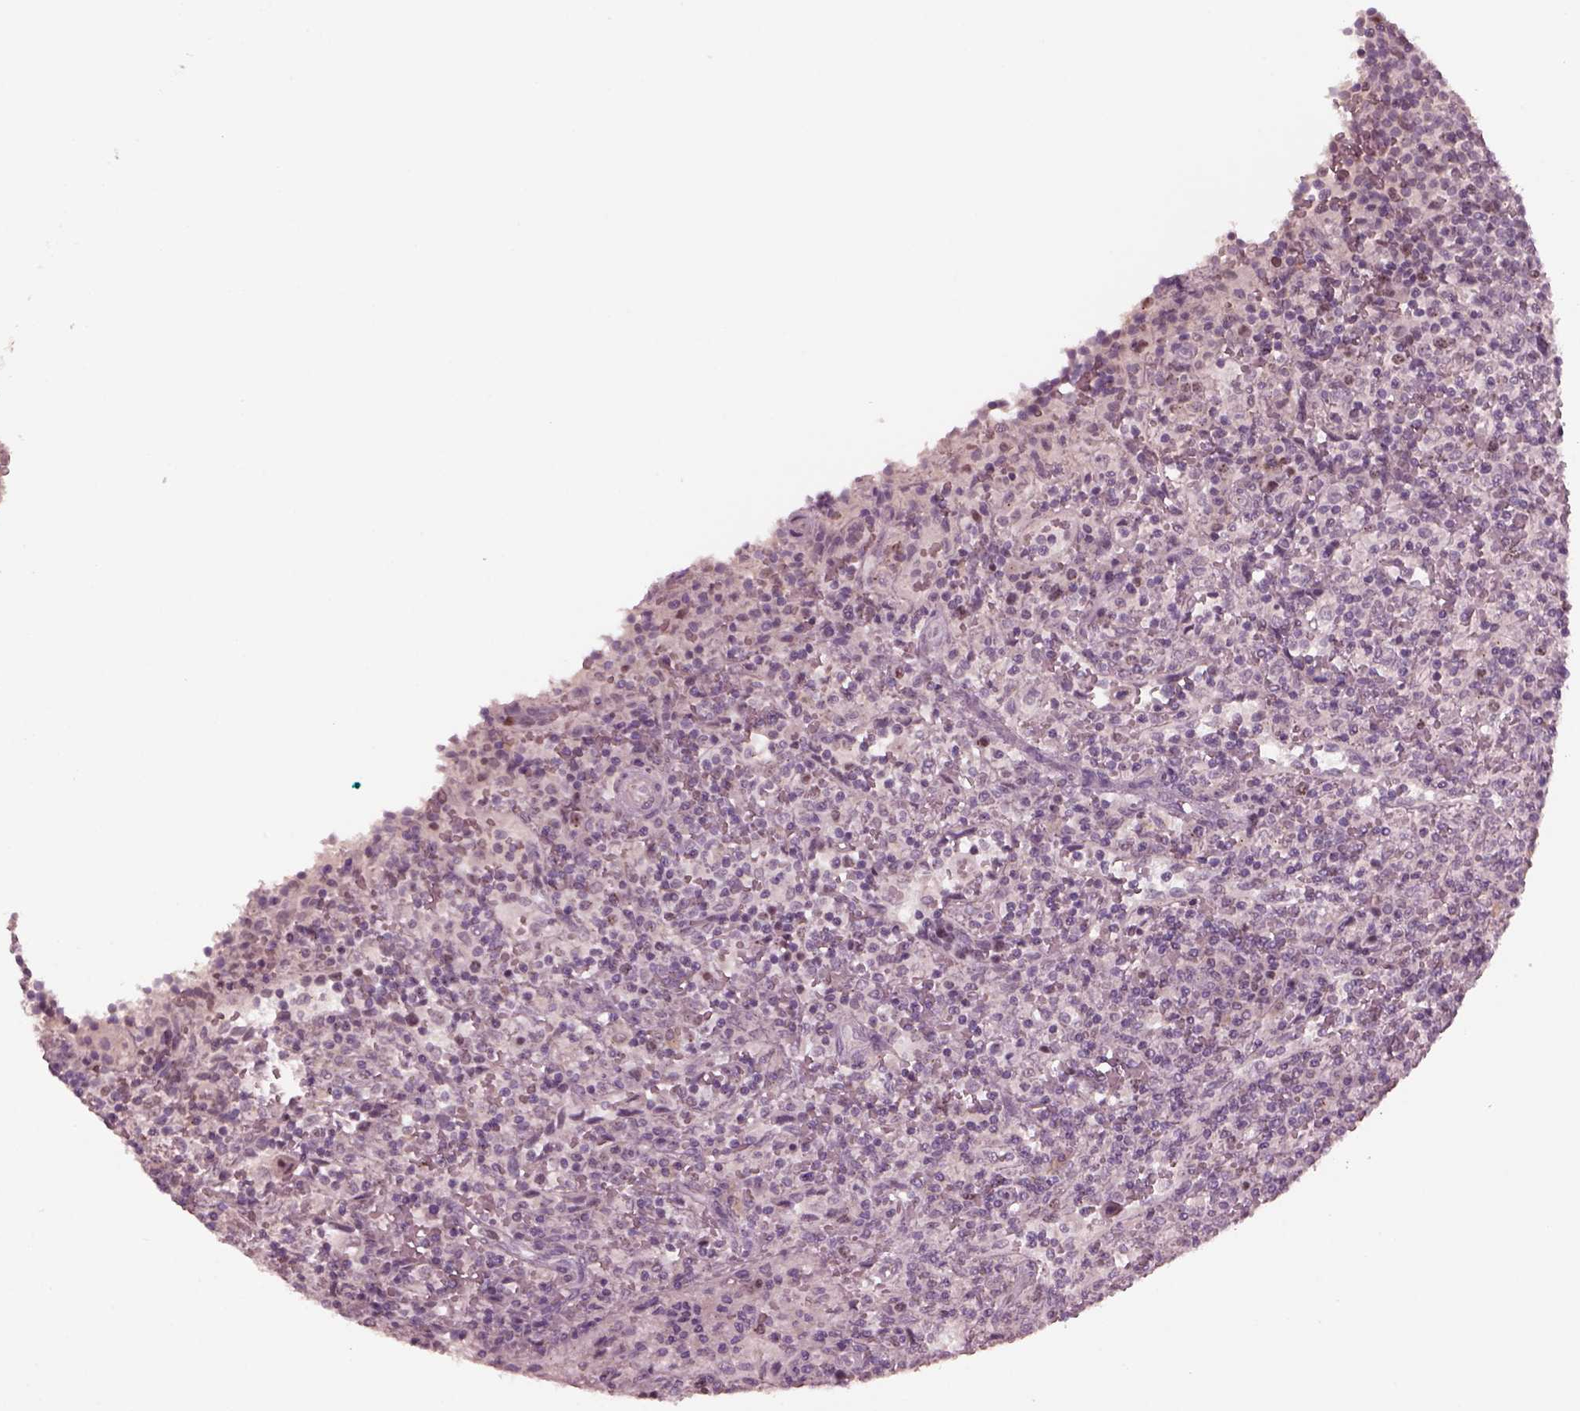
{"staining": {"intensity": "negative", "quantity": "none", "location": "none"}, "tissue": "lymphoma", "cell_type": "Tumor cells", "image_type": "cancer", "snomed": [{"axis": "morphology", "description": "Malignant lymphoma, non-Hodgkin's type, Low grade"}, {"axis": "topography", "description": "Spleen"}], "caption": "Low-grade malignant lymphoma, non-Hodgkin's type was stained to show a protein in brown. There is no significant staining in tumor cells.", "gene": "SAXO1", "patient": {"sex": "male", "age": 62}}